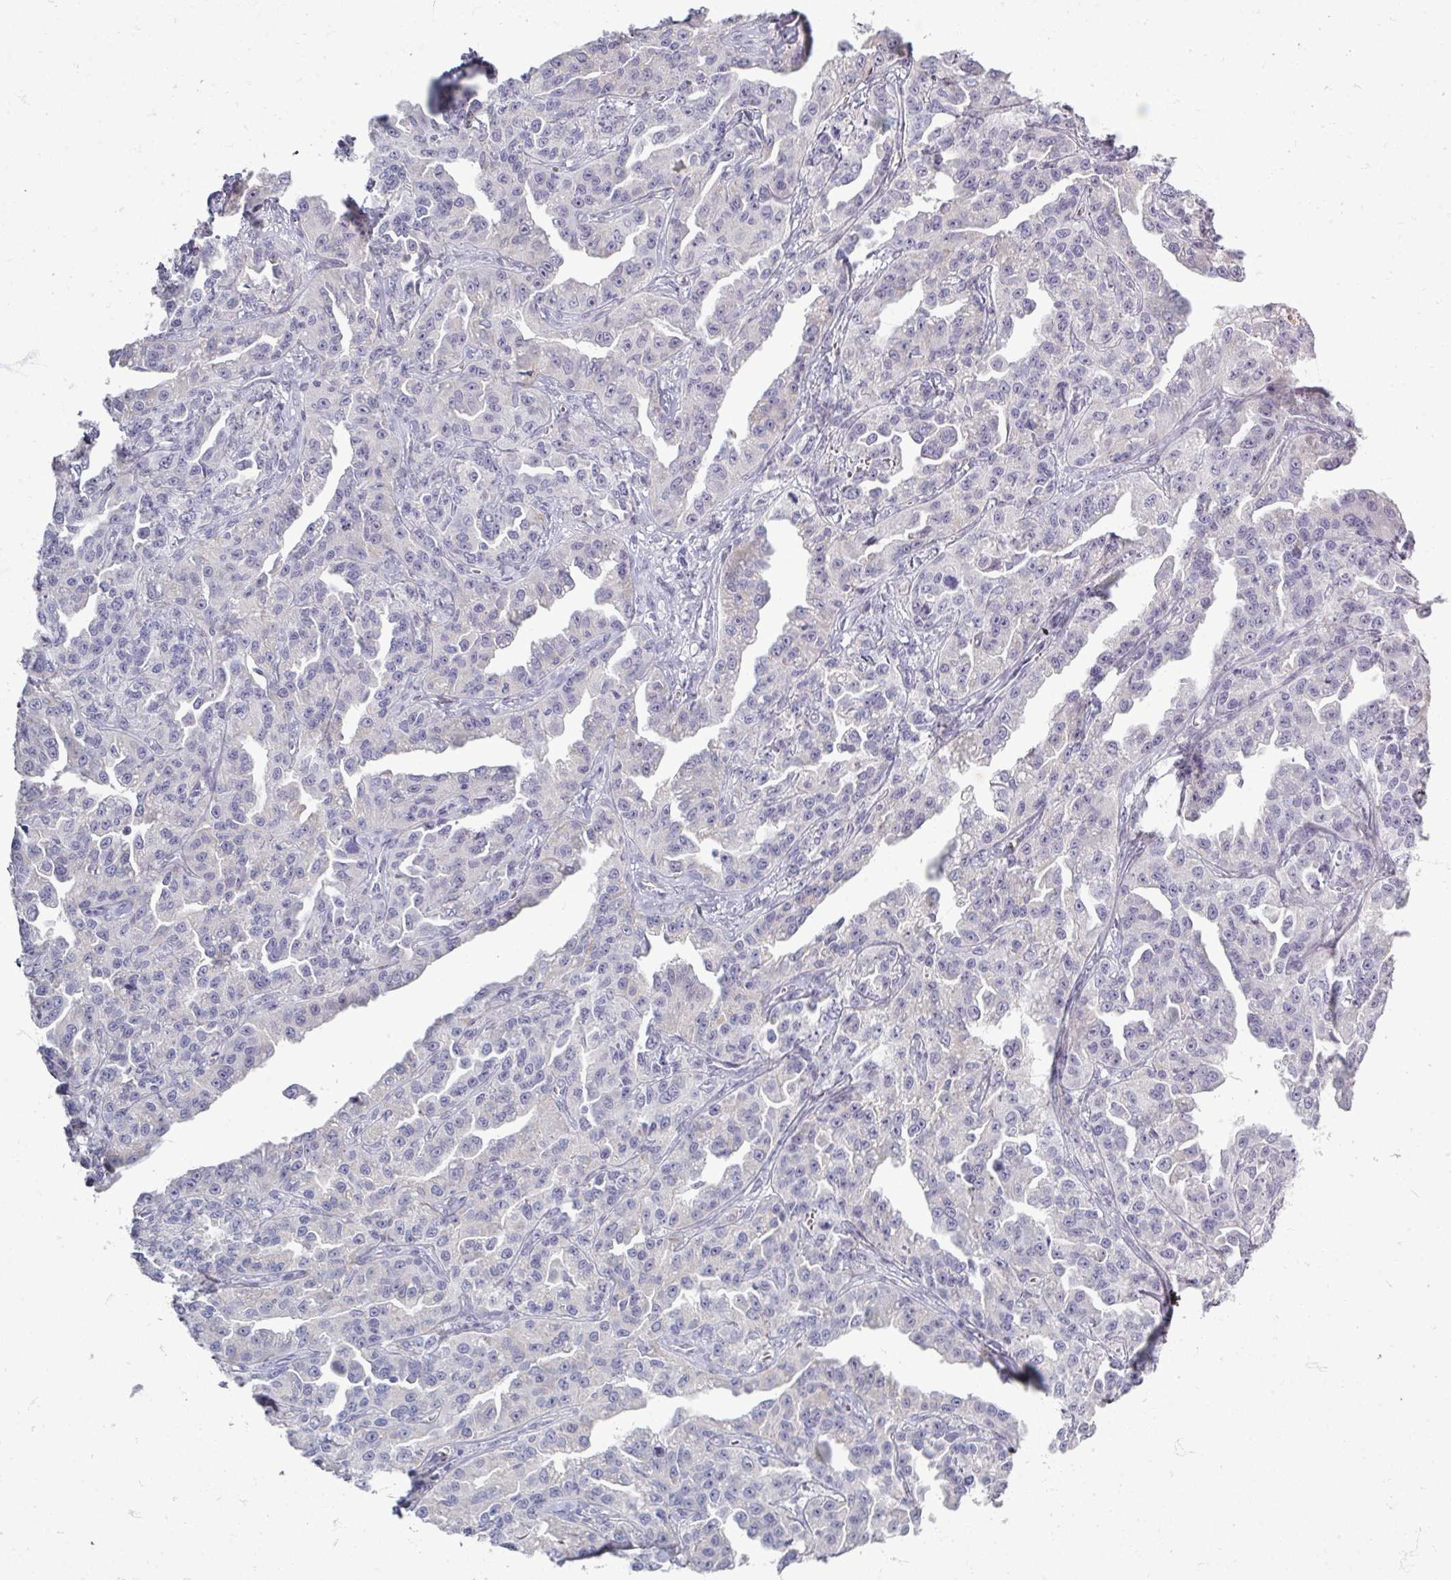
{"staining": {"intensity": "negative", "quantity": "none", "location": "none"}, "tissue": "ovarian cancer", "cell_type": "Tumor cells", "image_type": "cancer", "snomed": [{"axis": "morphology", "description": "Cystadenocarcinoma, serous, NOS"}, {"axis": "topography", "description": "Ovary"}], "caption": "This is a histopathology image of immunohistochemistry (IHC) staining of ovarian cancer, which shows no positivity in tumor cells.", "gene": "ZNF878", "patient": {"sex": "female", "age": 75}}